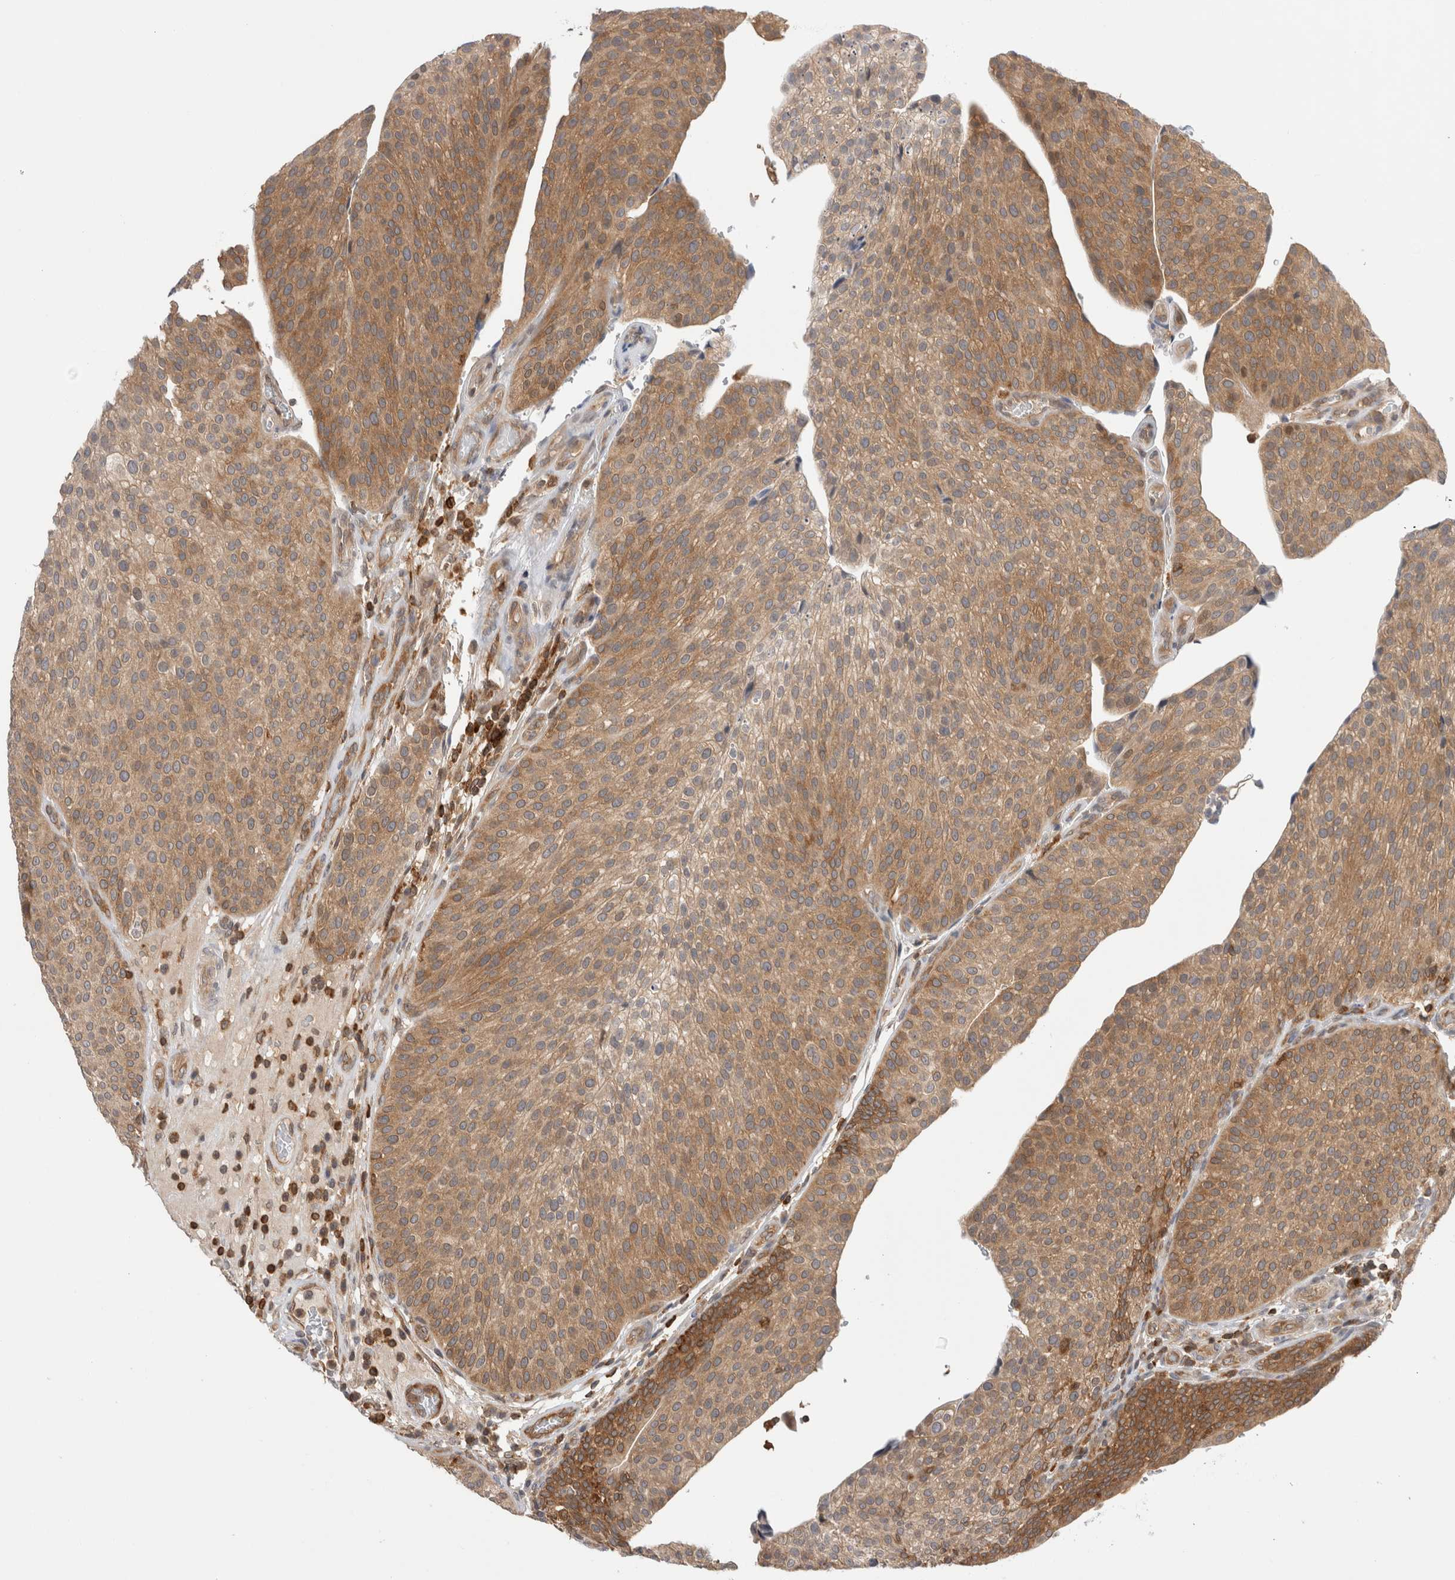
{"staining": {"intensity": "moderate", "quantity": ">75%", "location": "cytoplasmic/membranous"}, "tissue": "urothelial cancer", "cell_type": "Tumor cells", "image_type": "cancer", "snomed": [{"axis": "morphology", "description": "Normal tissue, NOS"}, {"axis": "morphology", "description": "Urothelial carcinoma, Low grade"}, {"axis": "topography", "description": "Smooth muscle"}, {"axis": "topography", "description": "Urinary bladder"}], "caption": "Low-grade urothelial carcinoma stained with DAB (3,3'-diaminobenzidine) immunohistochemistry exhibits medium levels of moderate cytoplasmic/membranous staining in about >75% of tumor cells. (Brightfield microscopy of DAB IHC at high magnification).", "gene": "NFKB1", "patient": {"sex": "male", "age": 60}}